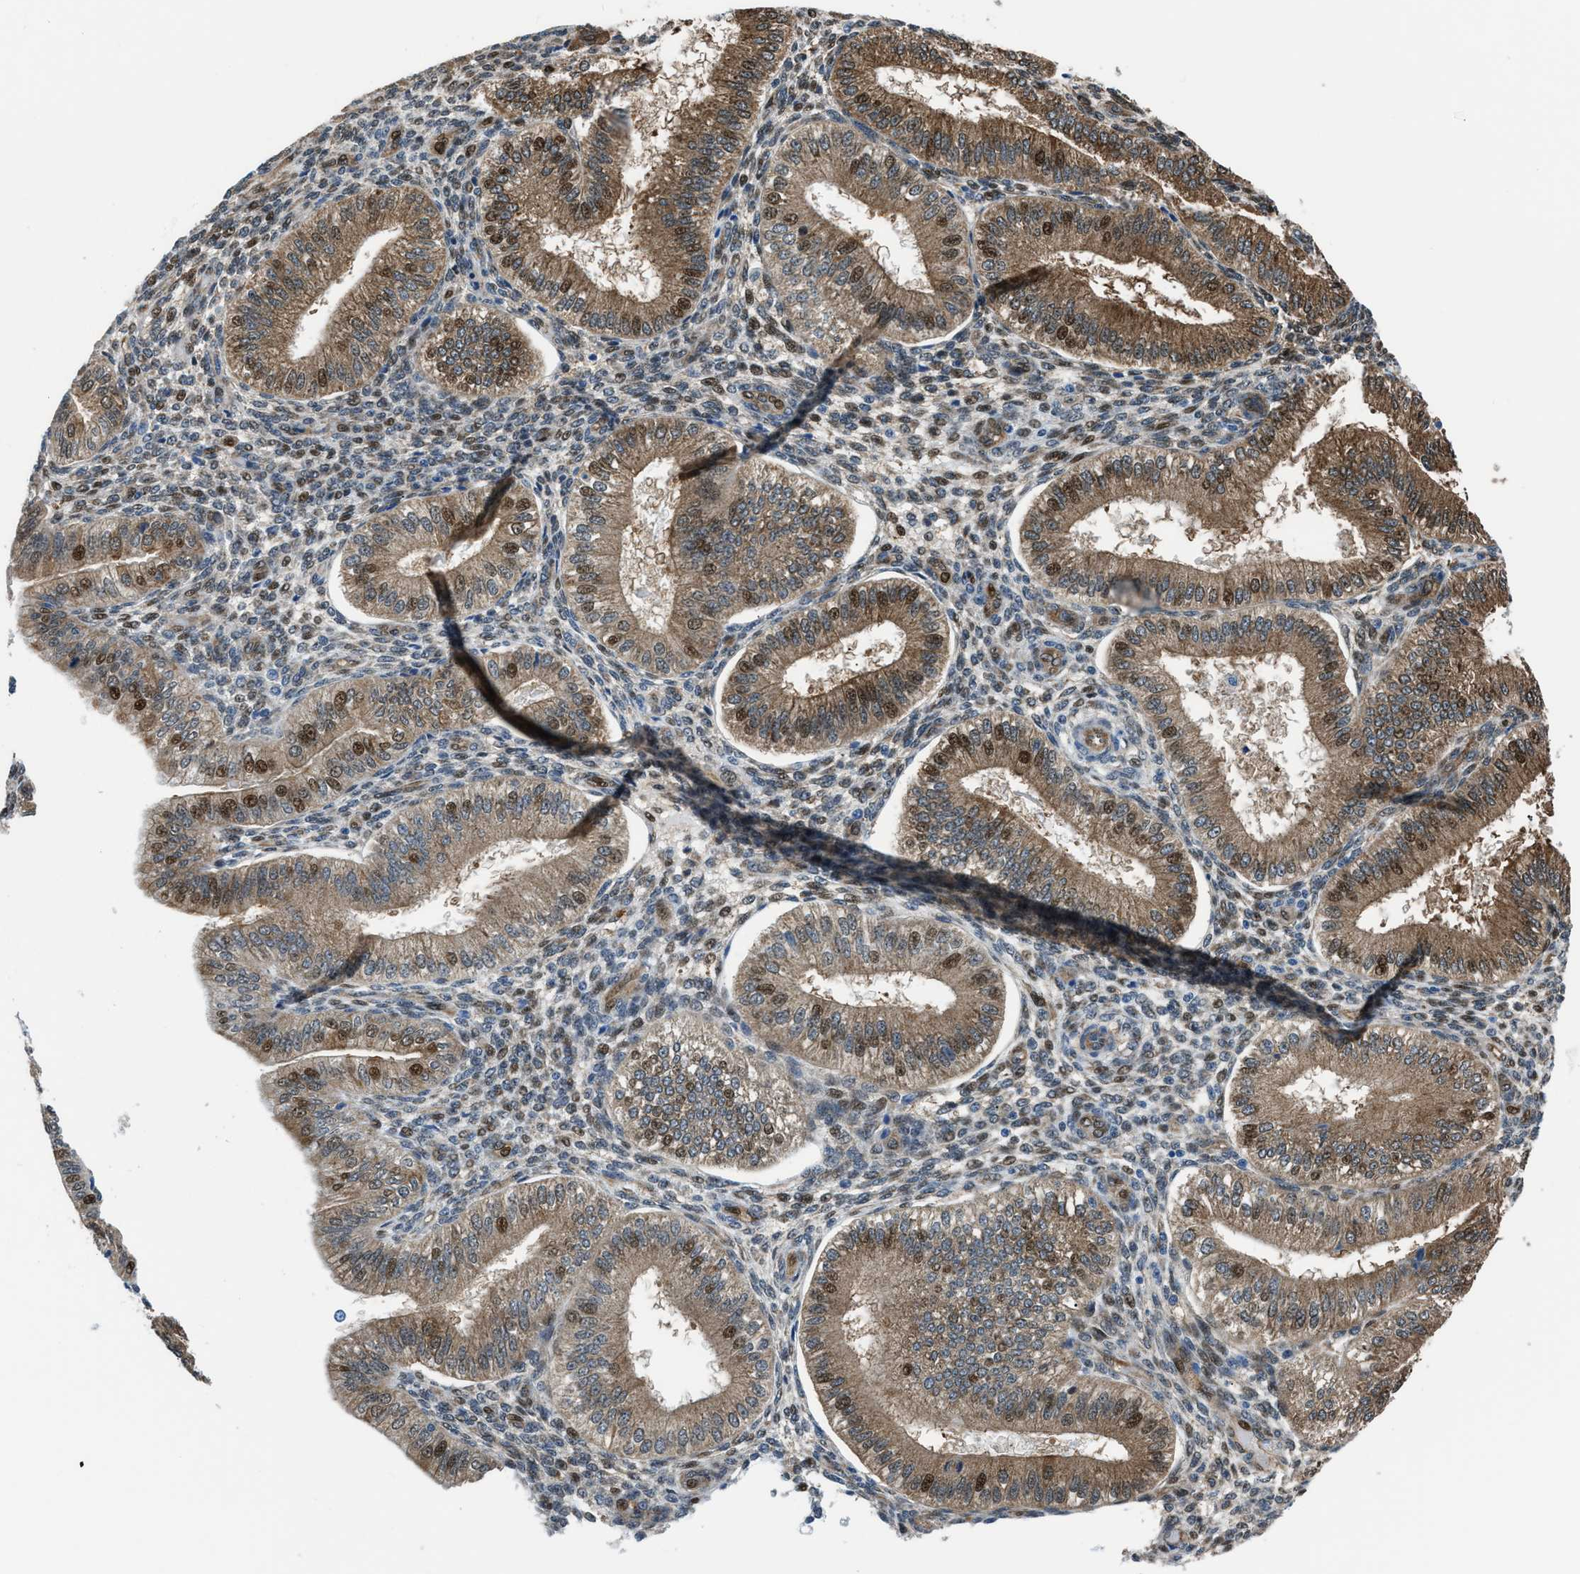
{"staining": {"intensity": "moderate", "quantity": "25%-75%", "location": "nuclear"}, "tissue": "endometrium", "cell_type": "Cells in endometrial stroma", "image_type": "normal", "snomed": [{"axis": "morphology", "description": "Normal tissue, NOS"}, {"axis": "topography", "description": "Endometrium"}], "caption": "Cells in endometrial stroma show medium levels of moderate nuclear staining in about 25%-75% of cells in benign endometrium. (DAB (3,3'-diaminobenzidine) IHC, brown staining for protein, blue staining for nuclei).", "gene": "YWHAE", "patient": {"sex": "female", "age": 39}}